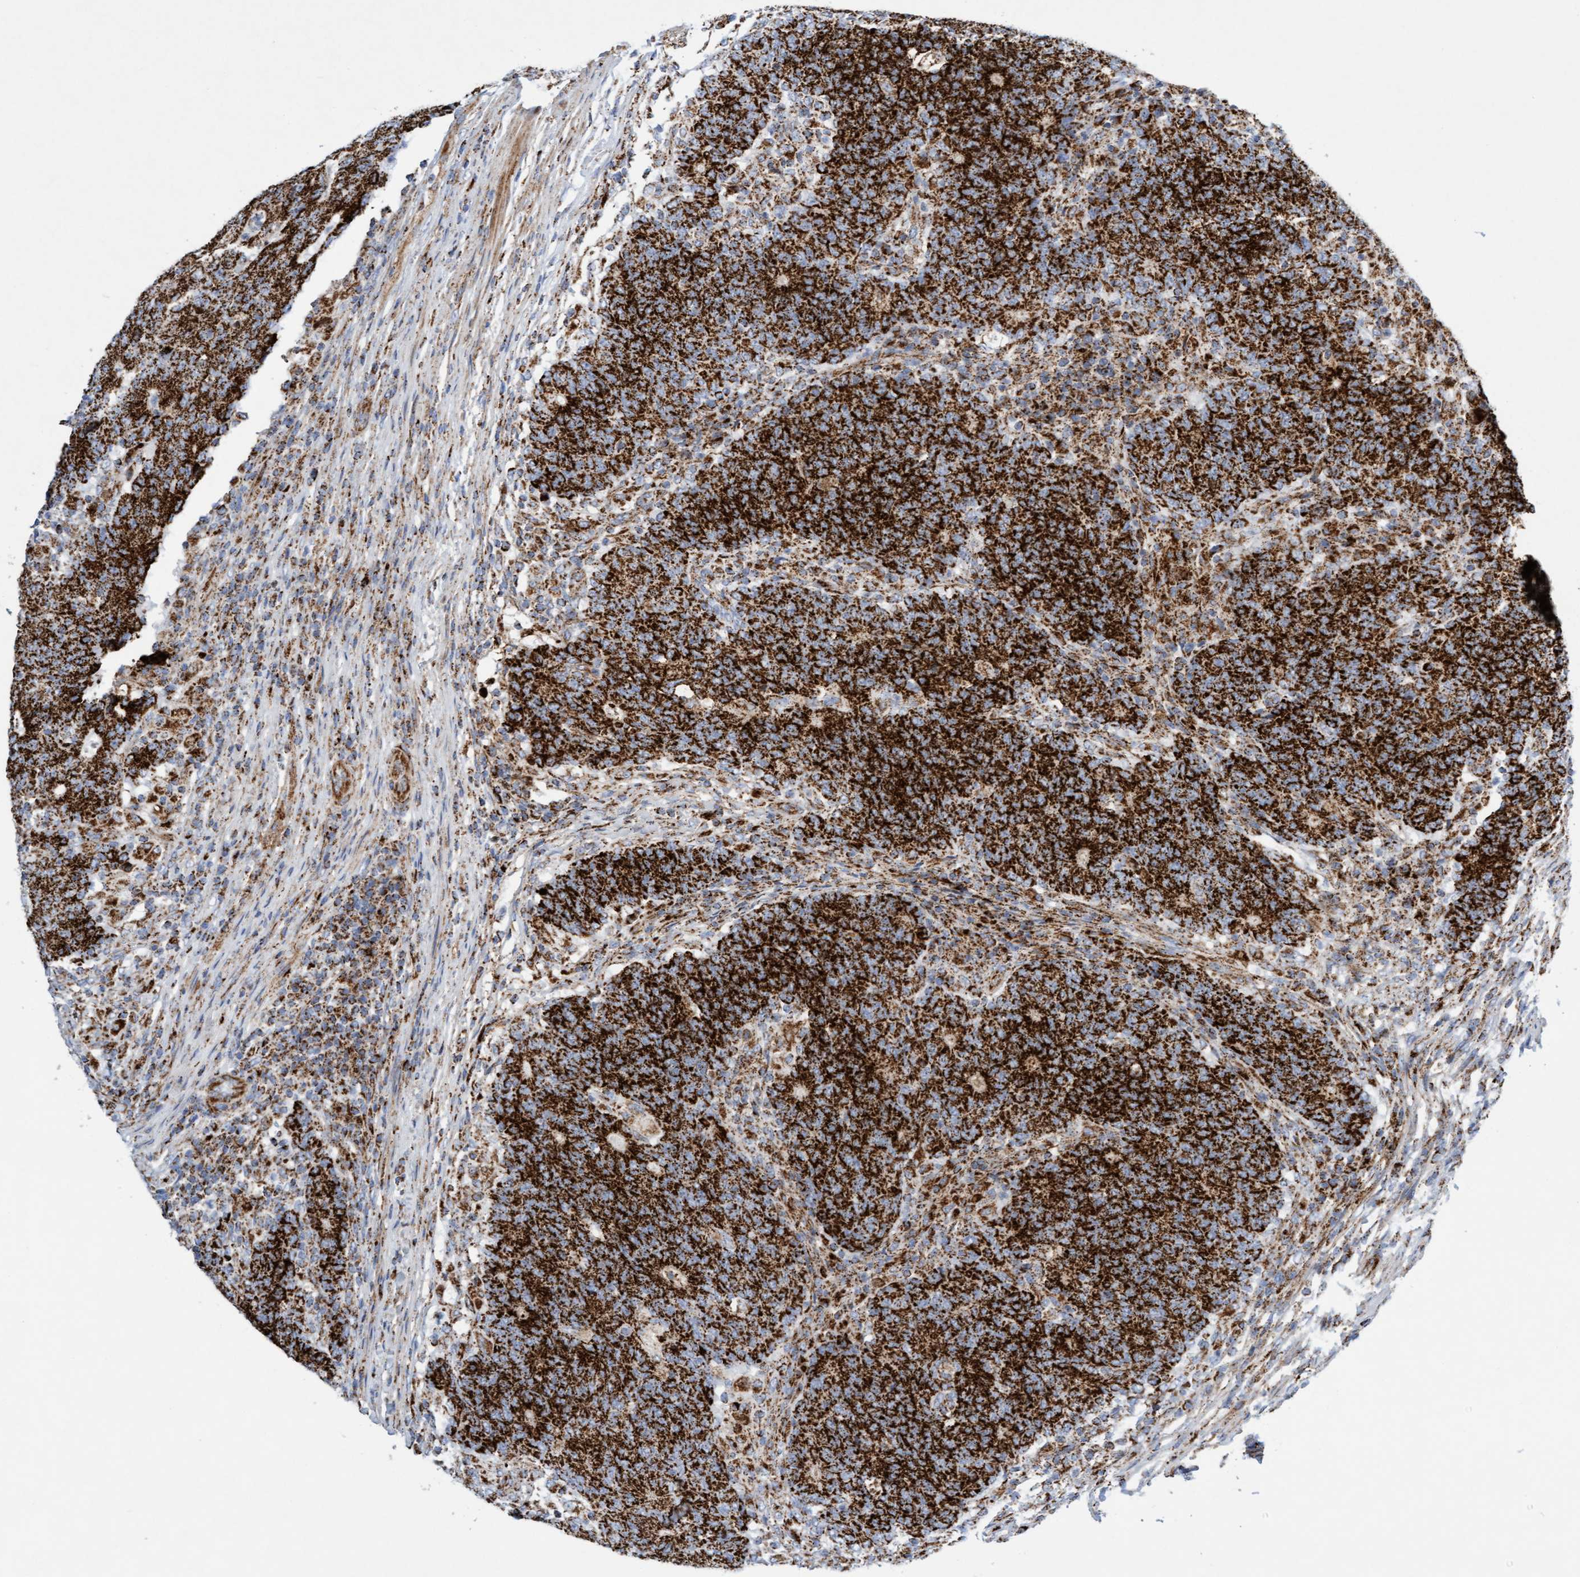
{"staining": {"intensity": "strong", "quantity": ">75%", "location": "cytoplasmic/membranous"}, "tissue": "colorectal cancer", "cell_type": "Tumor cells", "image_type": "cancer", "snomed": [{"axis": "morphology", "description": "Normal tissue, NOS"}, {"axis": "morphology", "description": "Adenocarcinoma, NOS"}, {"axis": "topography", "description": "Colon"}], "caption": "Brown immunohistochemical staining in human colorectal cancer (adenocarcinoma) demonstrates strong cytoplasmic/membranous expression in approximately >75% of tumor cells.", "gene": "GGTA1", "patient": {"sex": "female", "age": 75}}